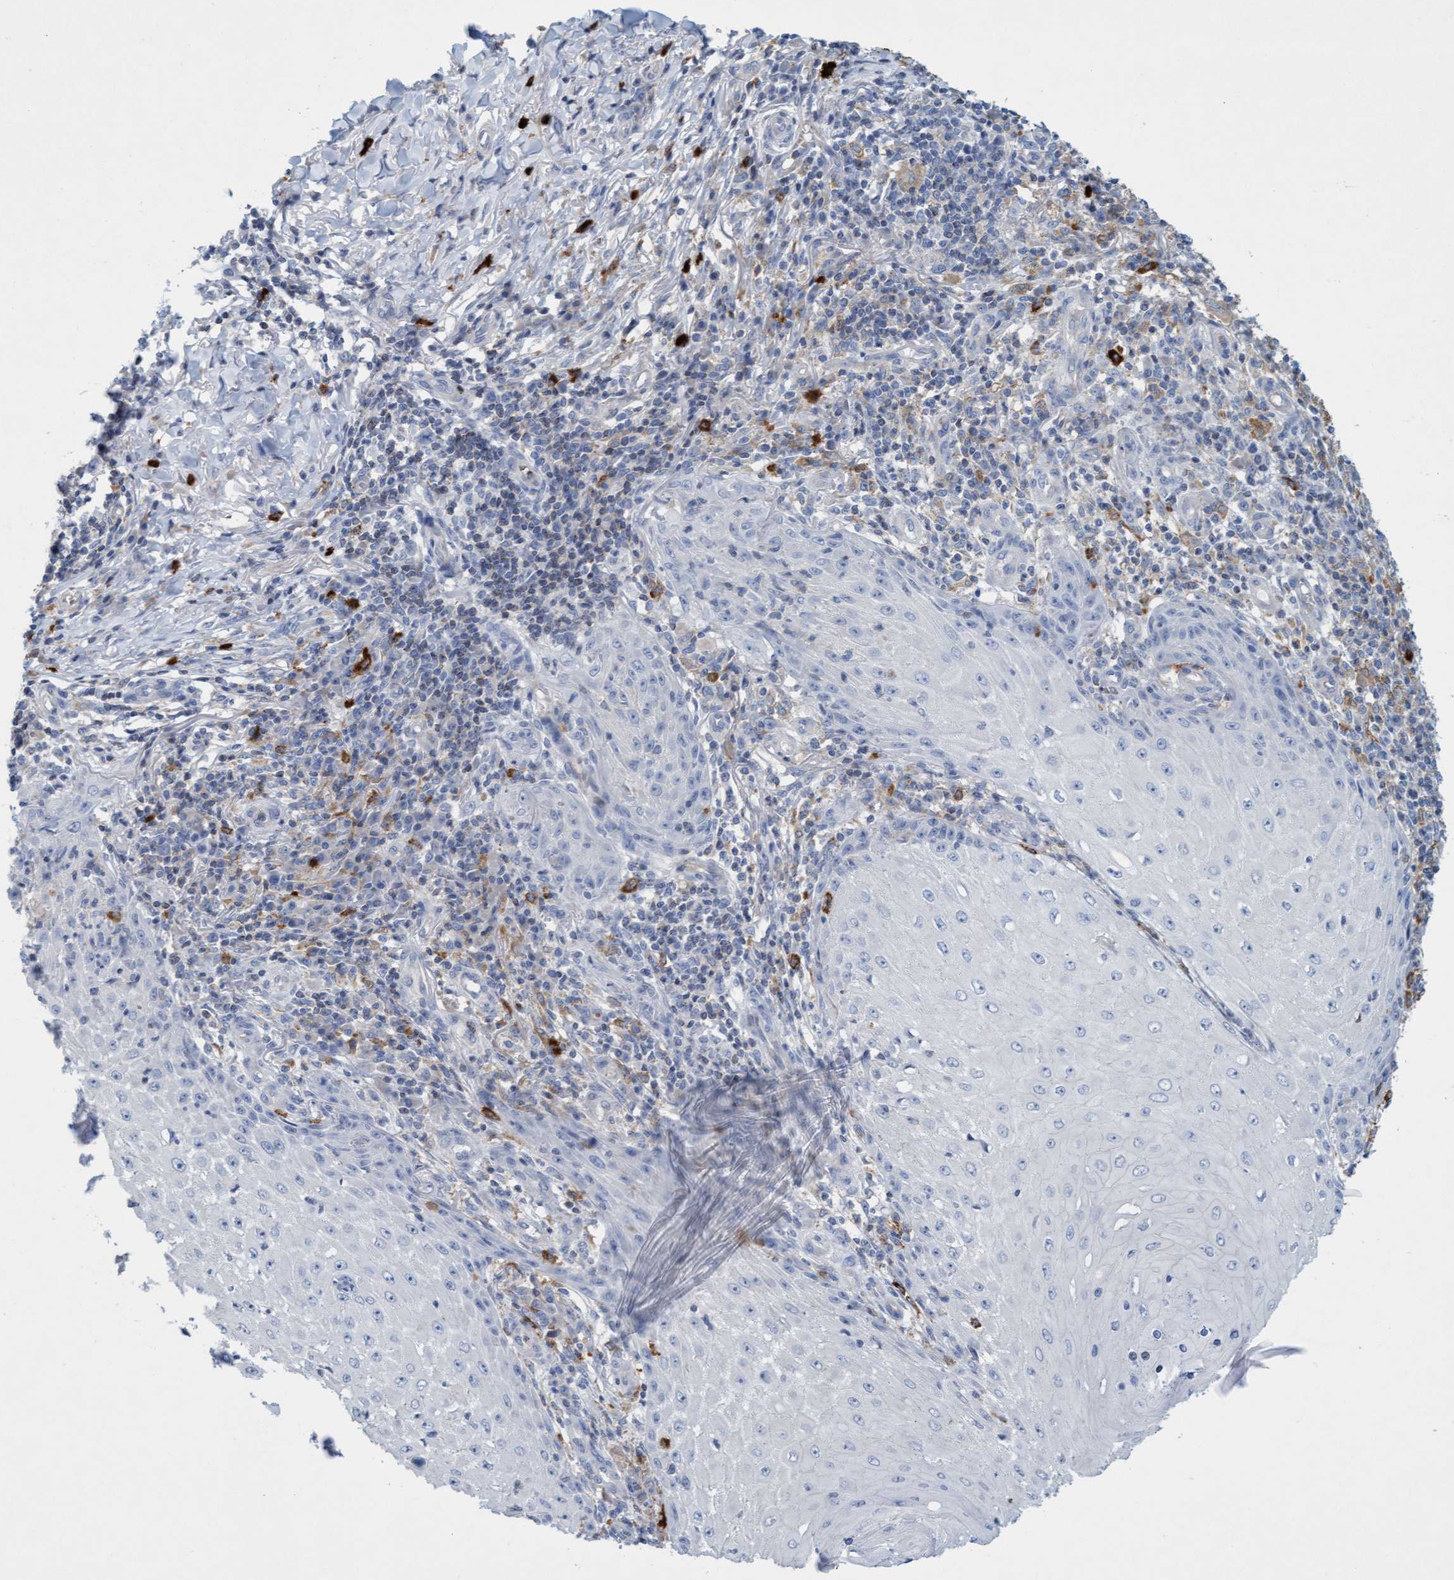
{"staining": {"intensity": "negative", "quantity": "none", "location": "none"}, "tissue": "skin cancer", "cell_type": "Tumor cells", "image_type": "cancer", "snomed": [{"axis": "morphology", "description": "Squamous cell carcinoma, NOS"}, {"axis": "topography", "description": "Skin"}], "caption": "Immunohistochemical staining of human skin cancer (squamous cell carcinoma) reveals no significant expression in tumor cells.", "gene": "SIGIRR", "patient": {"sex": "female", "age": 73}}